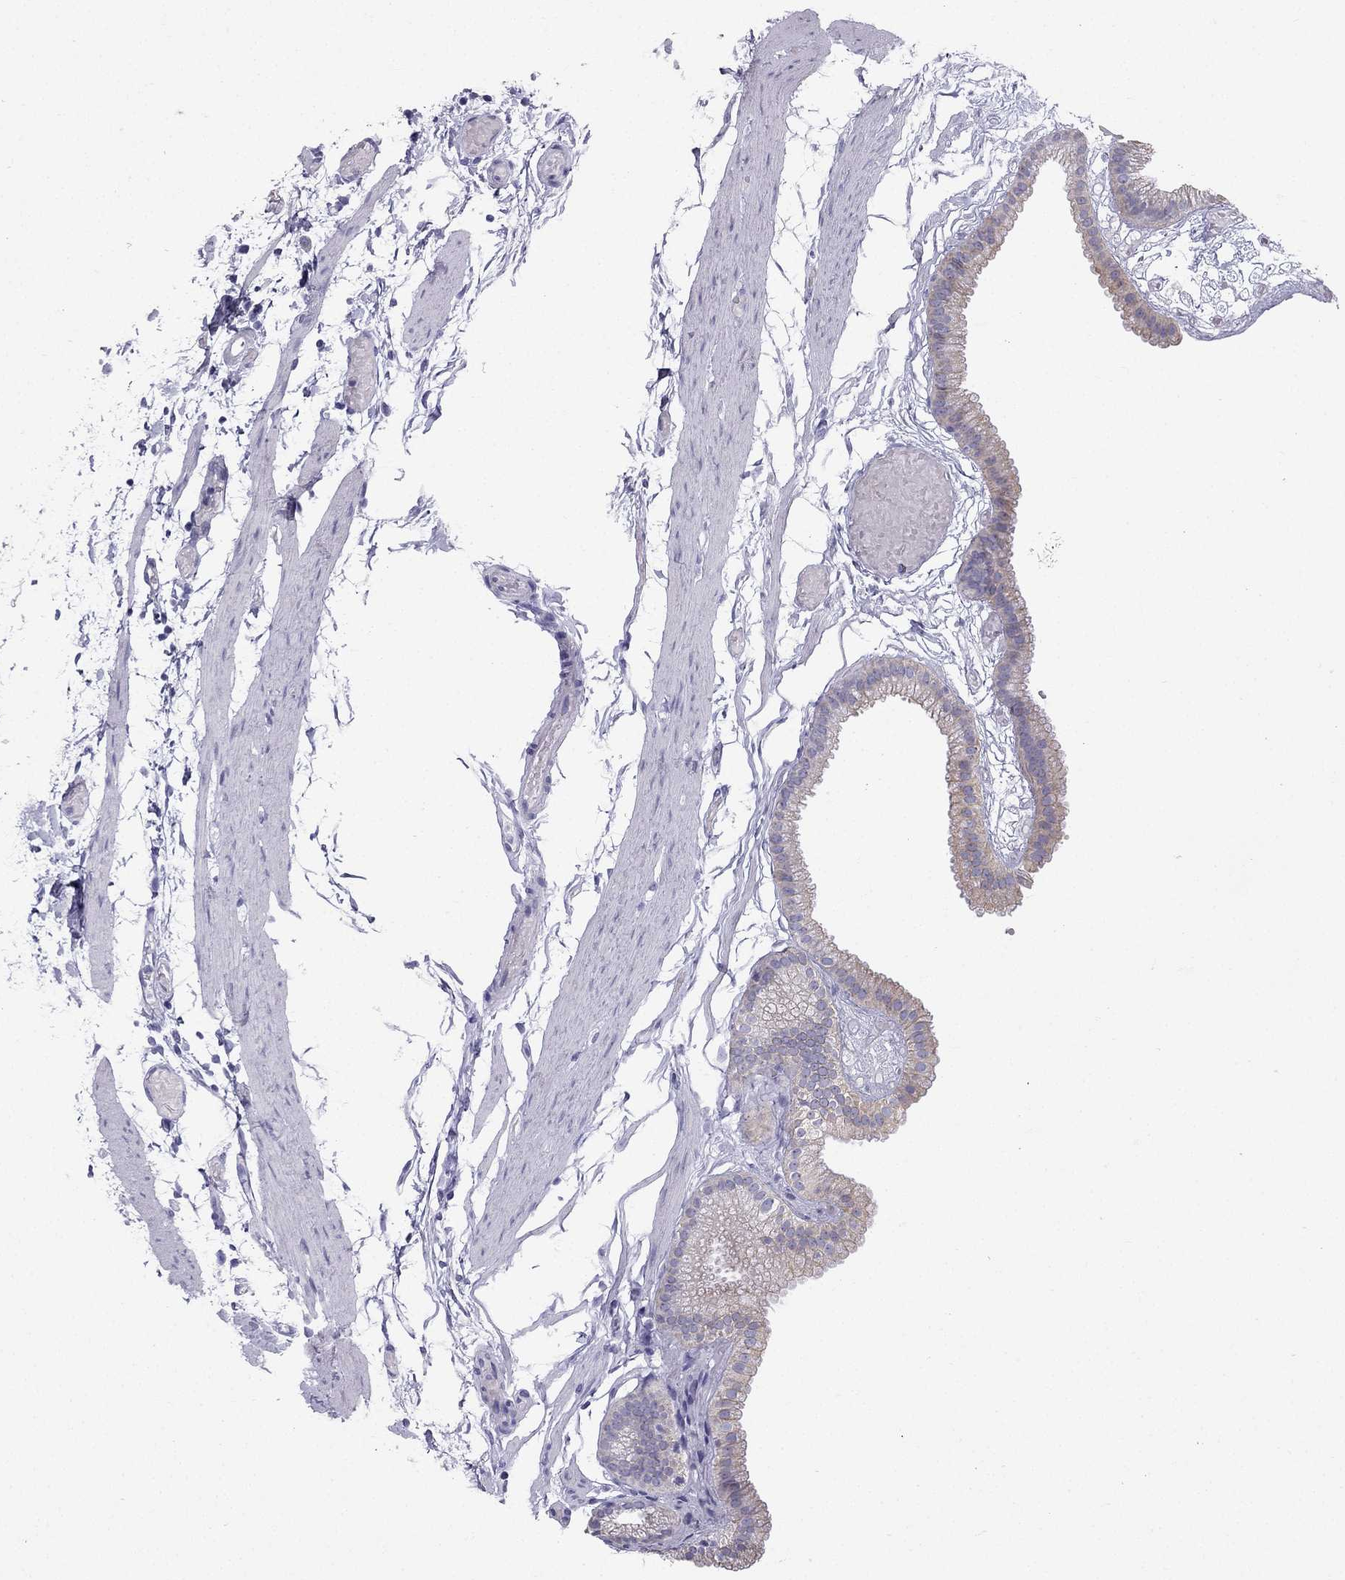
{"staining": {"intensity": "weak", "quantity": ">75%", "location": "cytoplasmic/membranous"}, "tissue": "gallbladder", "cell_type": "Glandular cells", "image_type": "normal", "snomed": [{"axis": "morphology", "description": "Normal tissue, NOS"}, {"axis": "topography", "description": "Gallbladder"}], "caption": "High-power microscopy captured an immunohistochemistry micrograph of benign gallbladder, revealing weak cytoplasmic/membranous positivity in approximately >75% of glandular cells.", "gene": "GJA8", "patient": {"sex": "female", "age": 45}}